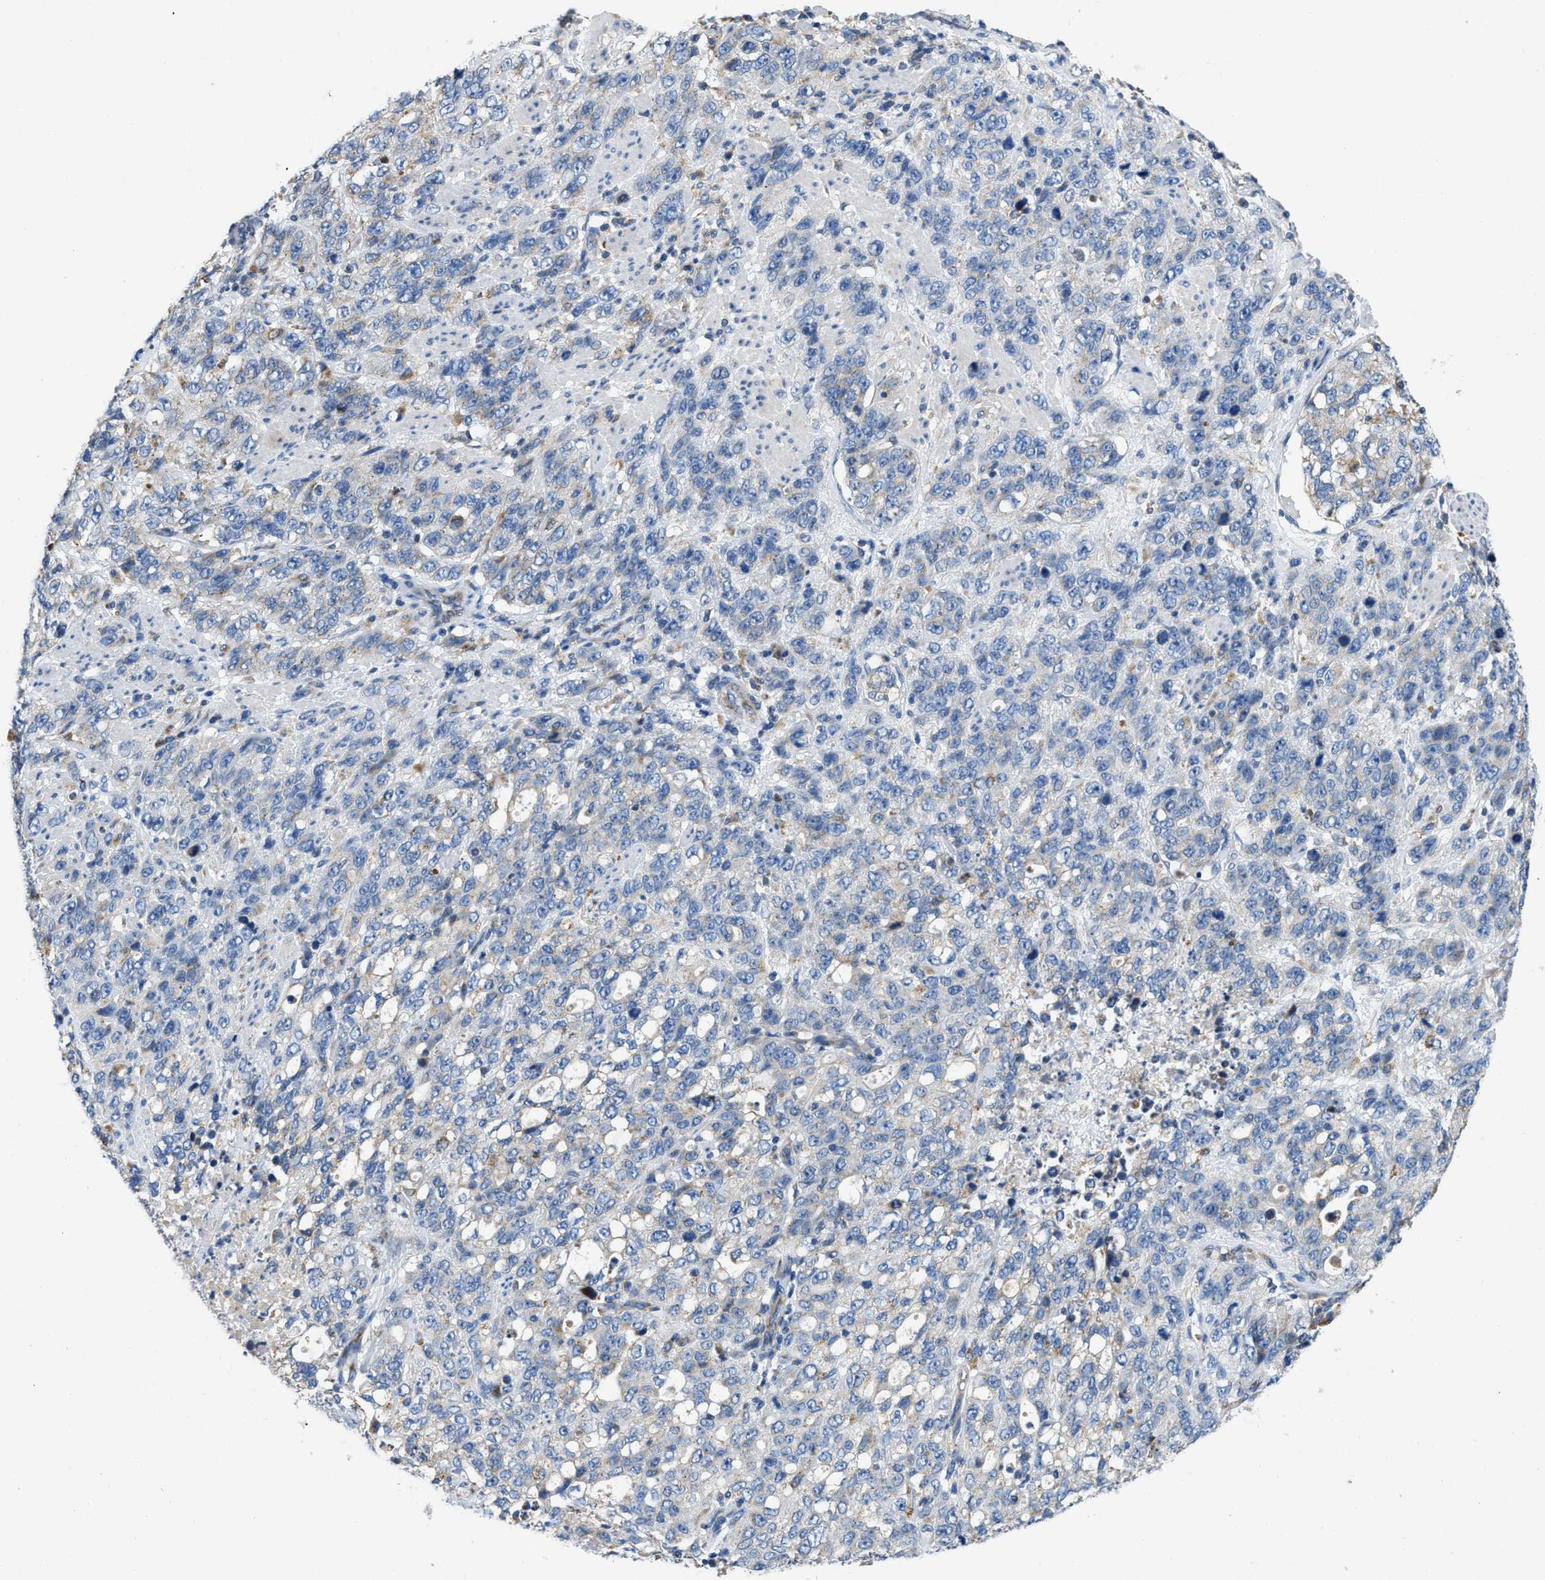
{"staining": {"intensity": "weak", "quantity": "<25%", "location": "cytoplasmic/membranous"}, "tissue": "stomach cancer", "cell_type": "Tumor cells", "image_type": "cancer", "snomed": [{"axis": "morphology", "description": "Adenocarcinoma, NOS"}, {"axis": "topography", "description": "Stomach"}], "caption": "Immunohistochemical staining of adenocarcinoma (stomach) demonstrates no significant staining in tumor cells. (Brightfield microscopy of DAB (3,3'-diaminobenzidine) IHC at high magnification).", "gene": "SLC25A13", "patient": {"sex": "male", "age": 48}}